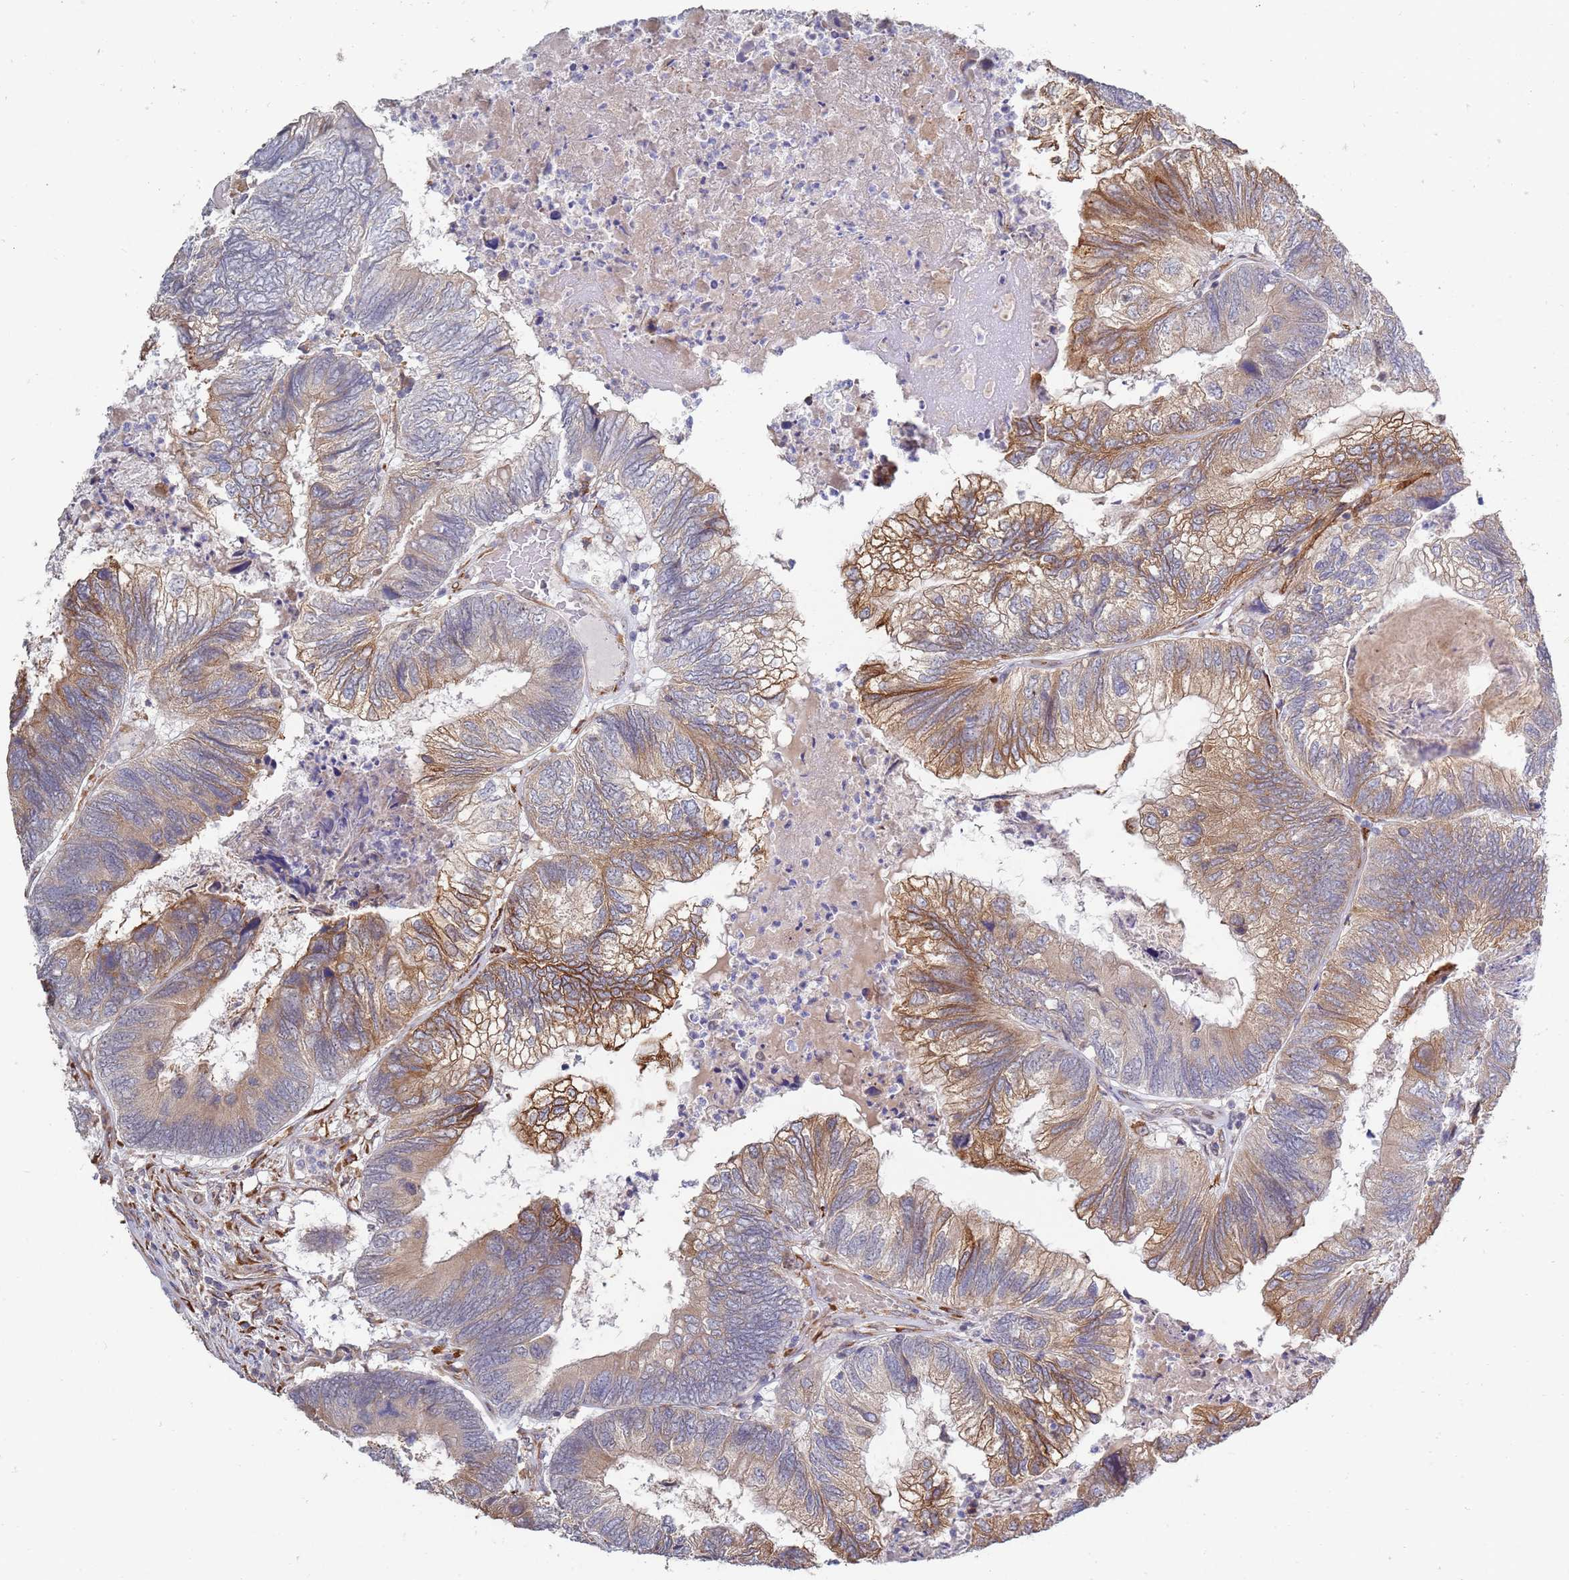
{"staining": {"intensity": "moderate", "quantity": ">75%", "location": "cytoplasmic/membranous"}, "tissue": "colorectal cancer", "cell_type": "Tumor cells", "image_type": "cancer", "snomed": [{"axis": "morphology", "description": "Adenocarcinoma, NOS"}, {"axis": "topography", "description": "Colon"}], "caption": "A histopathology image showing moderate cytoplasmic/membranous expression in about >75% of tumor cells in colorectal cancer, as visualized by brown immunohistochemical staining.", "gene": "VRK2", "patient": {"sex": "female", "age": 67}}